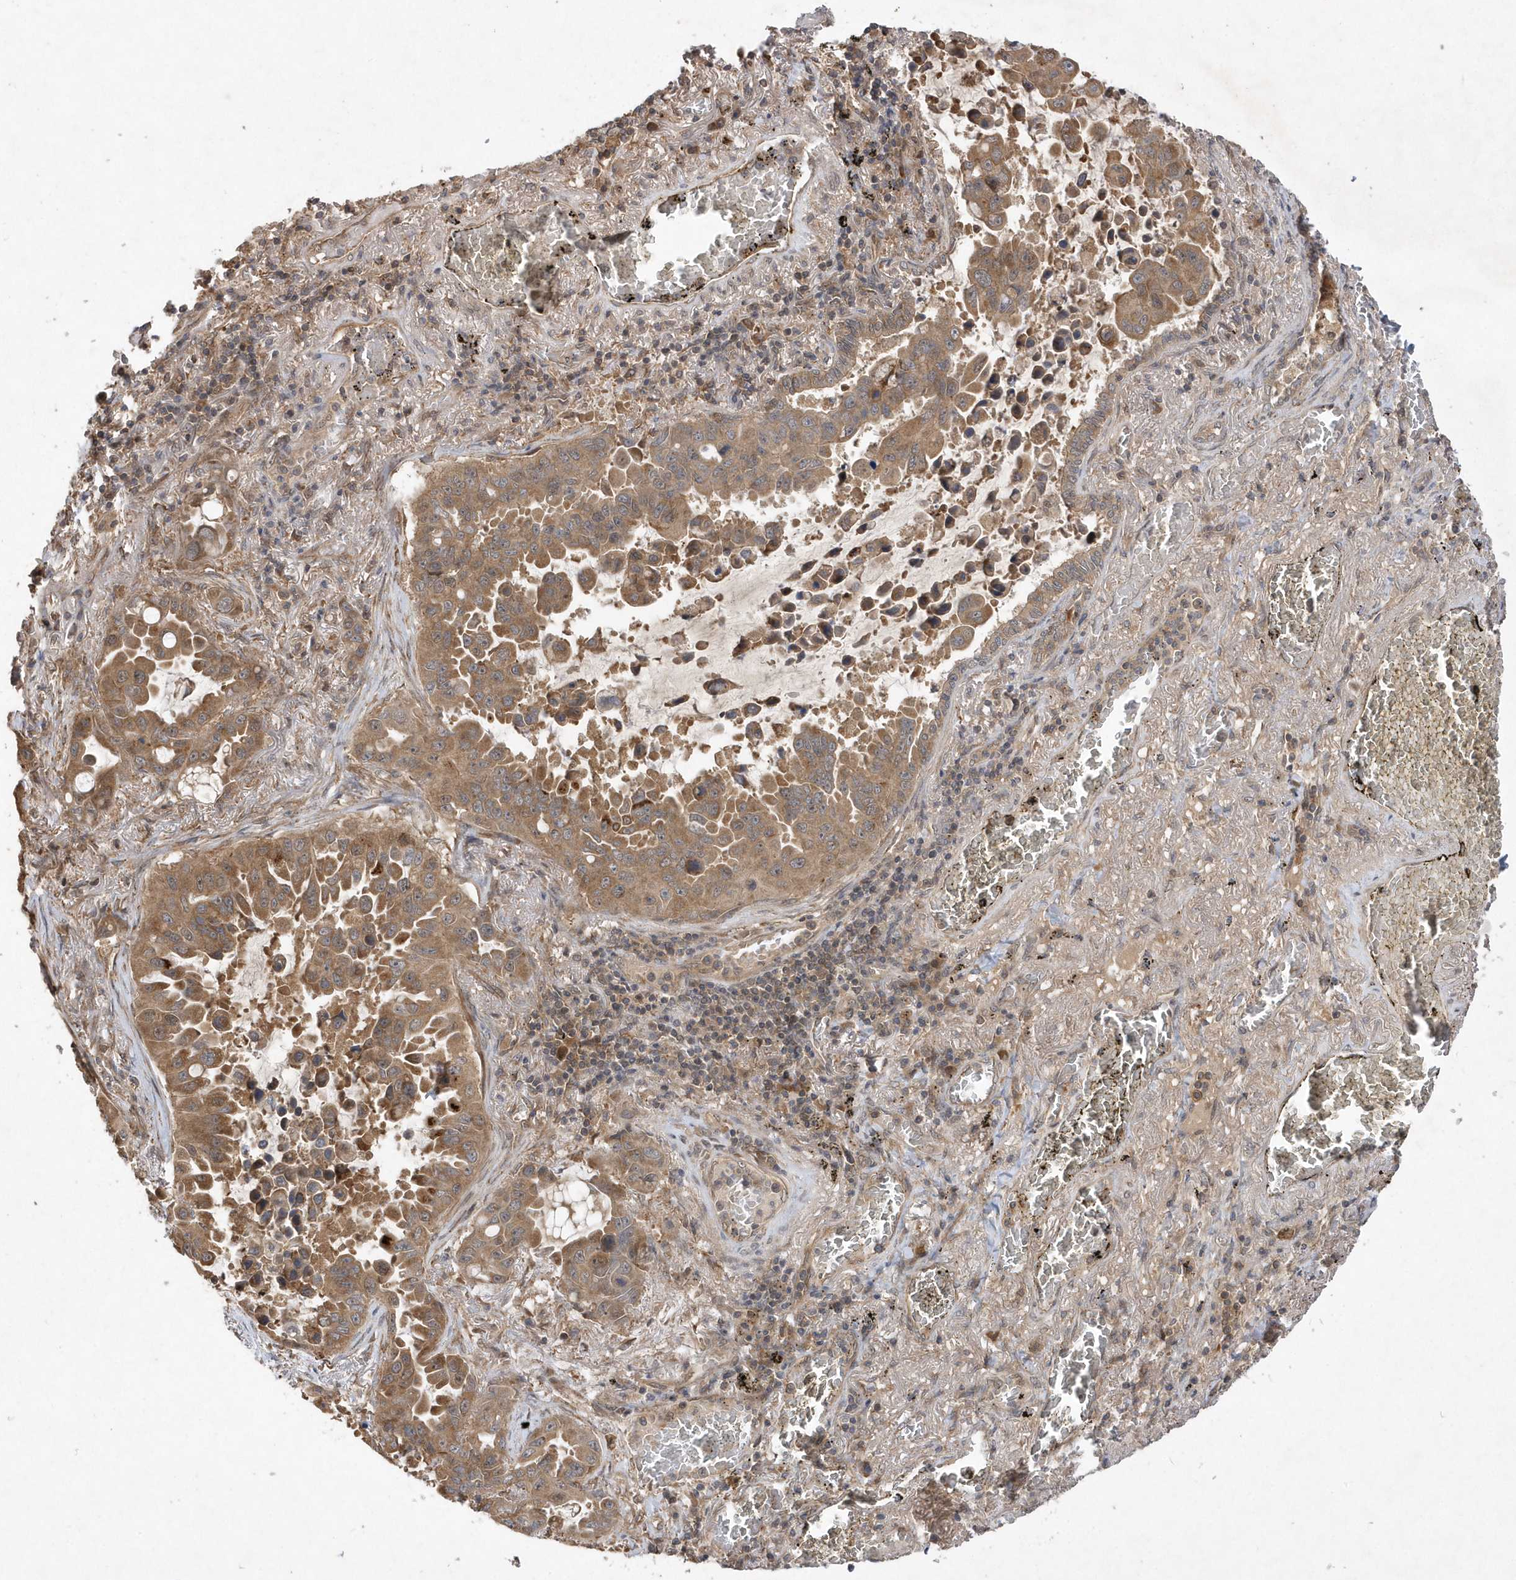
{"staining": {"intensity": "moderate", "quantity": ">75%", "location": "cytoplasmic/membranous"}, "tissue": "lung cancer", "cell_type": "Tumor cells", "image_type": "cancer", "snomed": [{"axis": "morphology", "description": "Adenocarcinoma, NOS"}, {"axis": "topography", "description": "Lung"}], "caption": "Immunohistochemical staining of lung cancer (adenocarcinoma) demonstrates medium levels of moderate cytoplasmic/membranous staining in about >75% of tumor cells.", "gene": "GFM2", "patient": {"sex": "male", "age": 64}}